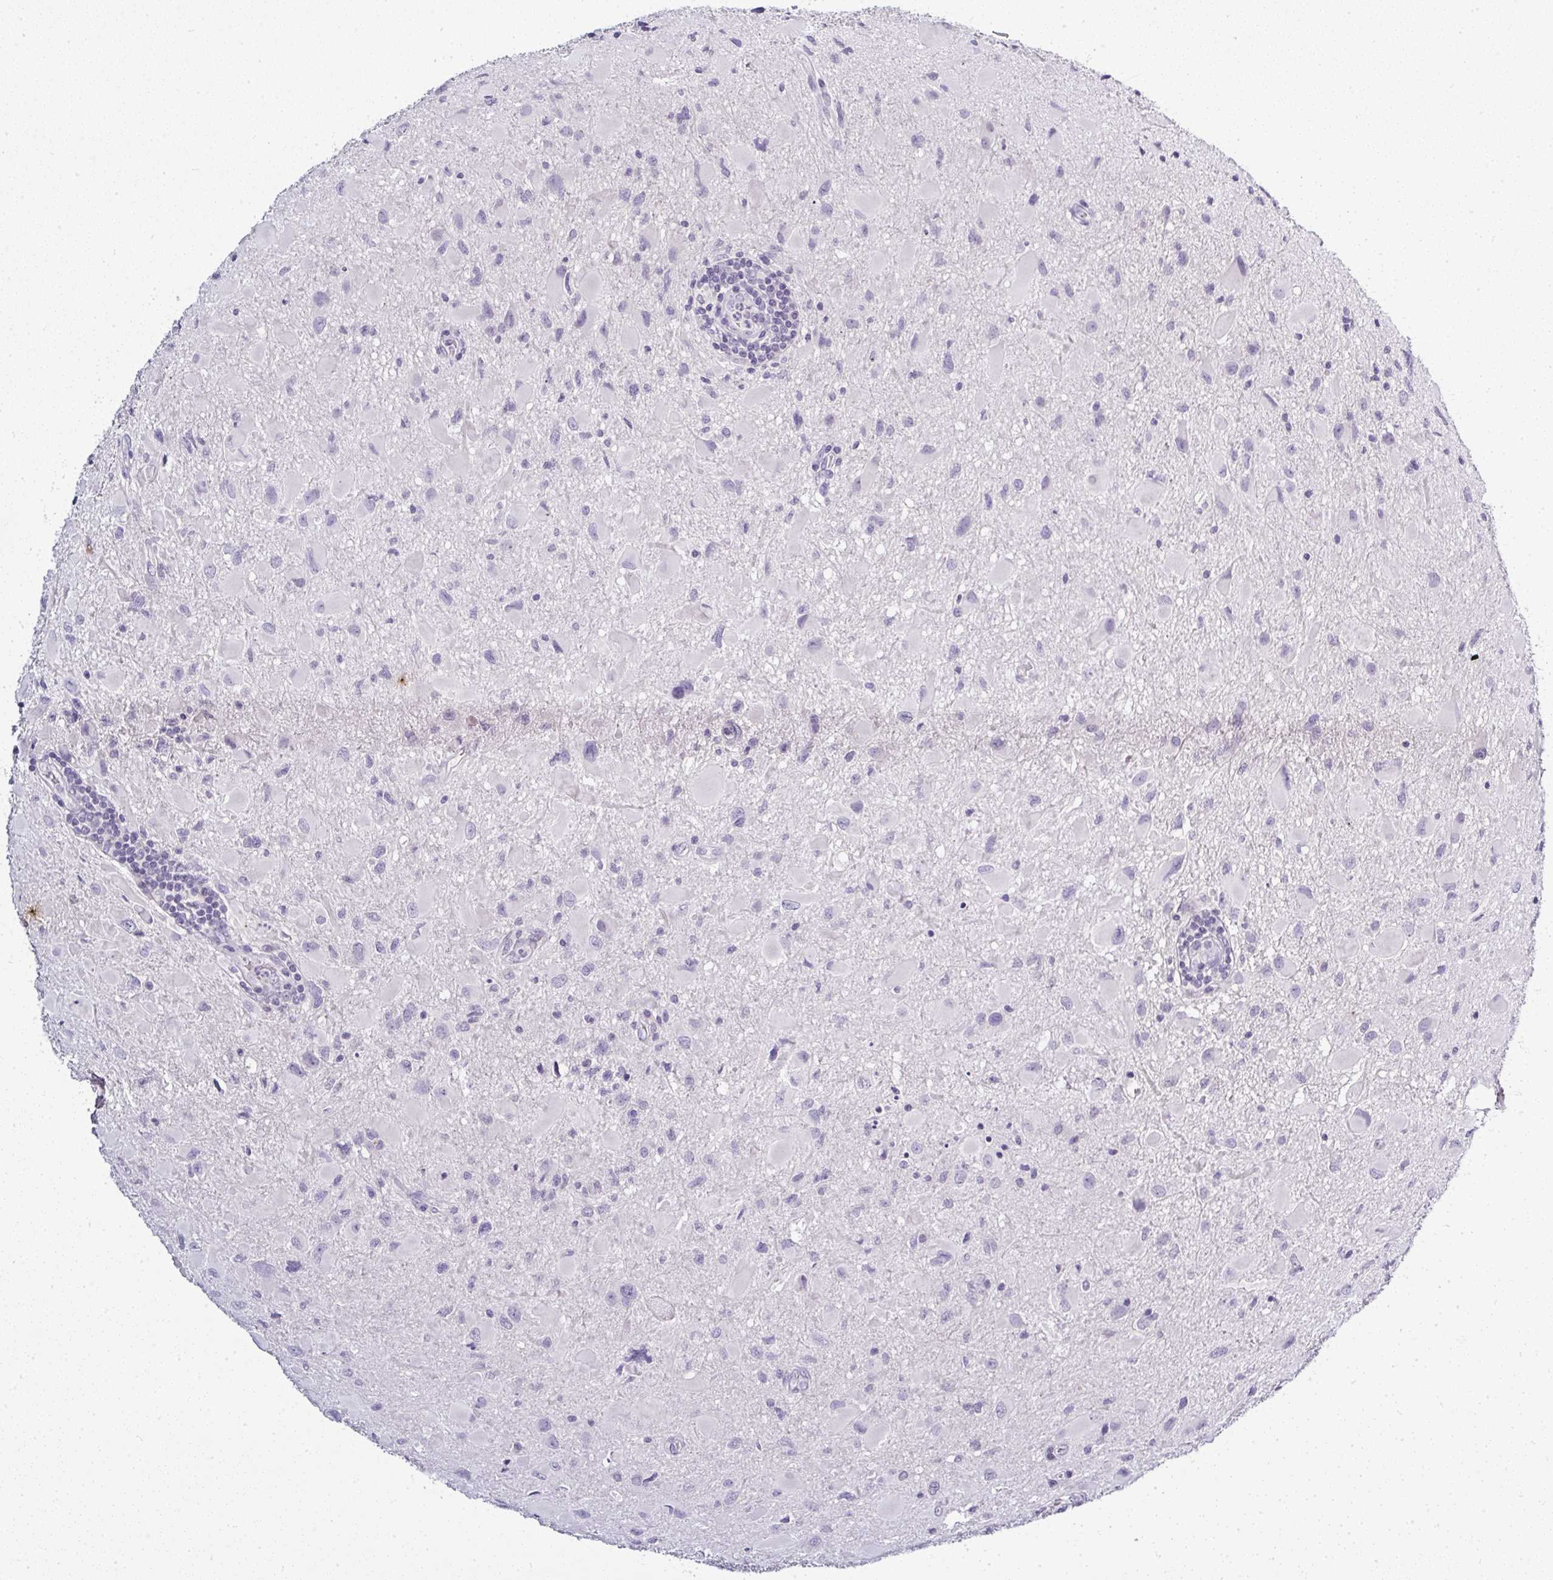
{"staining": {"intensity": "negative", "quantity": "none", "location": "none"}, "tissue": "glioma", "cell_type": "Tumor cells", "image_type": "cancer", "snomed": [{"axis": "morphology", "description": "Glioma, malignant, Low grade"}, {"axis": "topography", "description": "Brain"}], "caption": "DAB (3,3'-diaminobenzidine) immunohistochemical staining of malignant glioma (low-grade) shows no significant positivity in tumor cells.", "gene": "SERPINB3", "patient": {"sex": "female", "age": 32}}